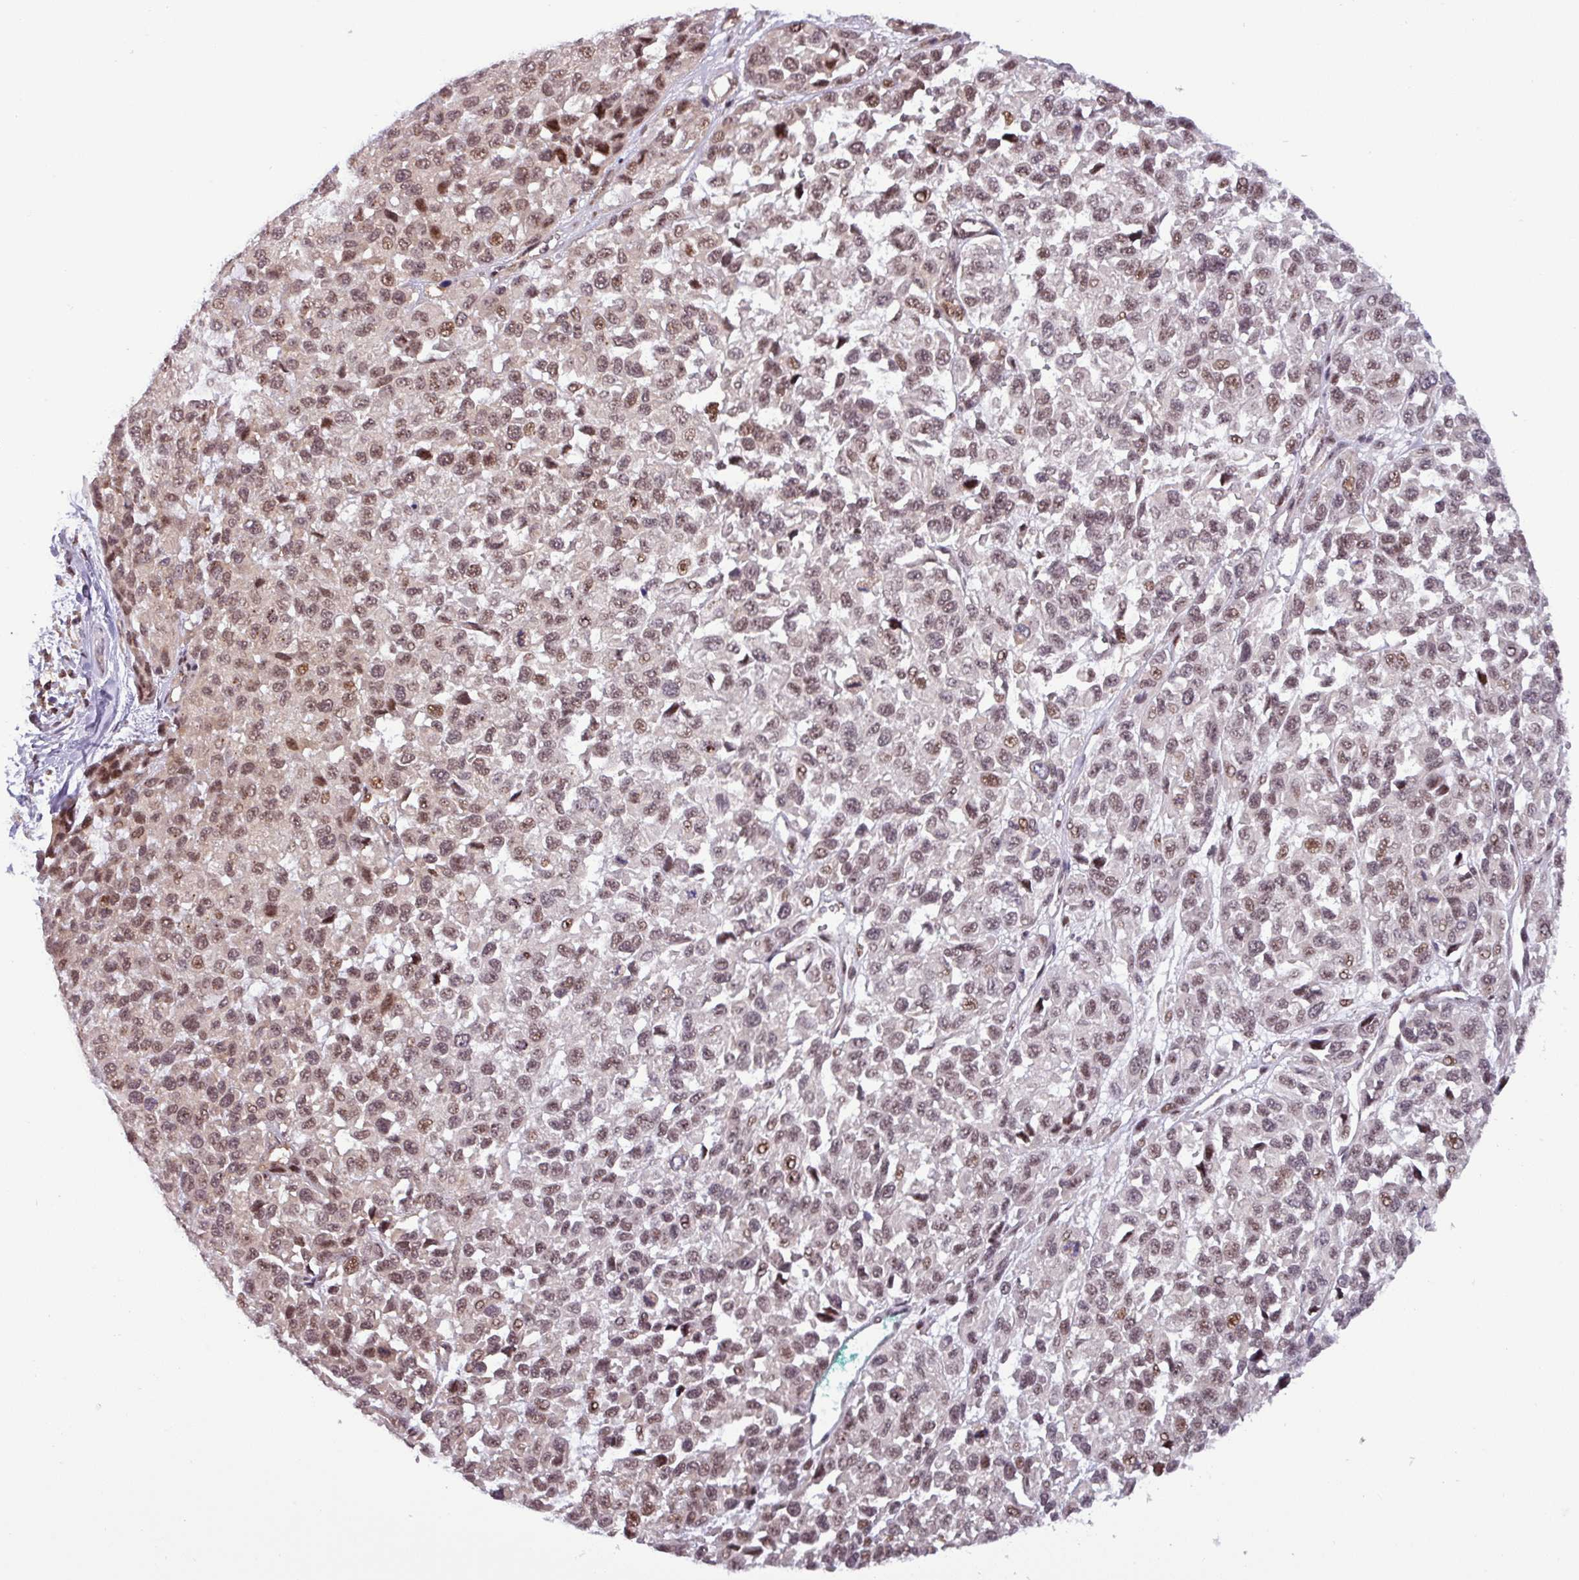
{"staining": {"intensity": "weak", "quantity": ">75%", "location": "nuclear"}, "tissue": "melanoma", "cell_type": "Tumor cells", "image_type": "cancer", "snomed": [{"axis": "morphology", "description": "Malignant melanoma, NOS"}, {"axis": "topography", "description": "Skin"}], "caption": "Malignant melanoma stained with DAB IHC shows low levels of weak nuclear positivity in about >75% of tumor cells.", "gene": "NPFFR1", "patient": {"sex": "male", "age": 62}}